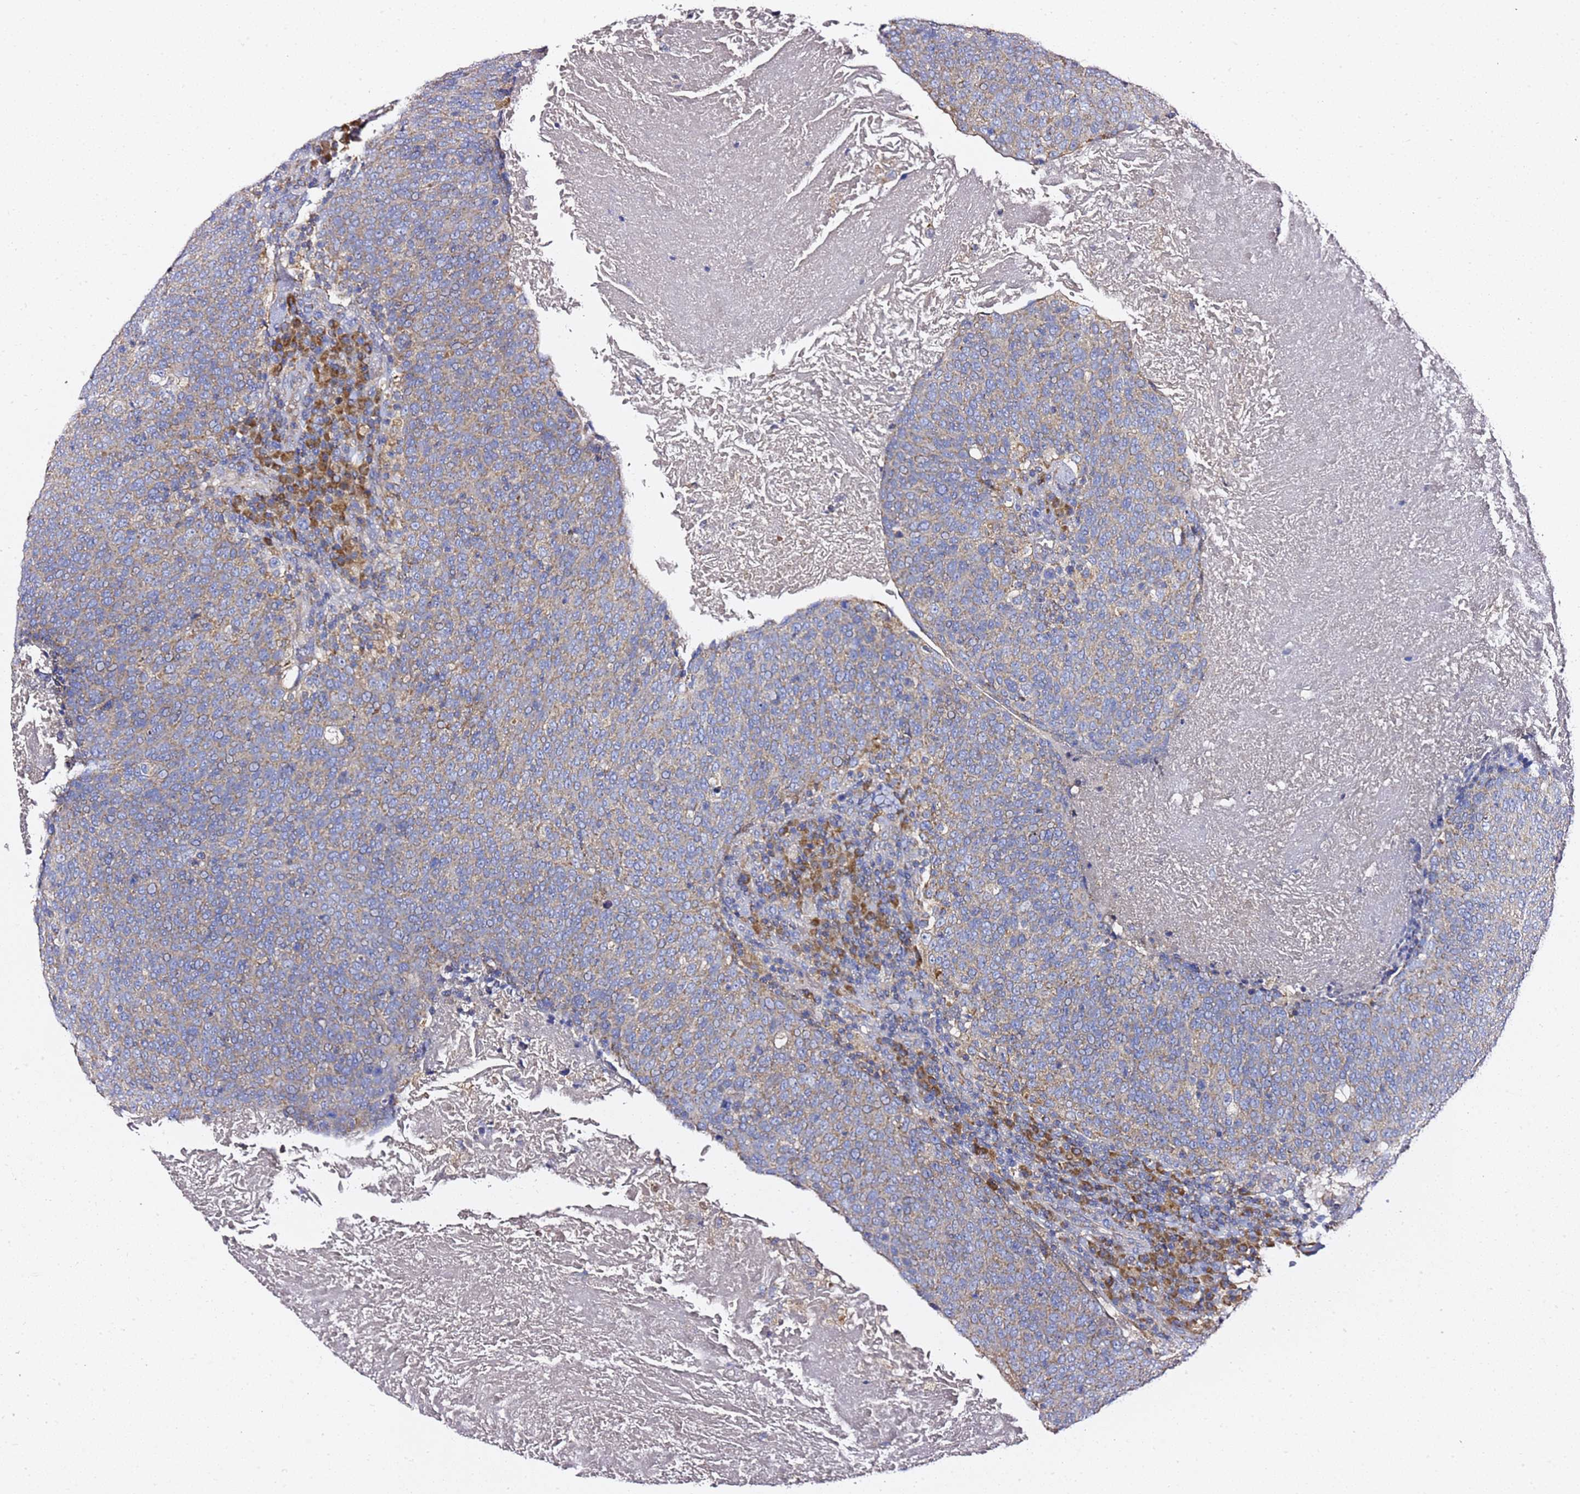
{"staining": {"intensity": "weak", "quantity": ">75%", "location": "cytoplasmic/membranous"}, "tissue": "head and neck cancer", "cell_type": "Tumor cells", "image_type": "cancer", "snomed": [{"axis": "morphology", "description": "Squamous cell carcinoma, NOS"}, {"axis": "morphology", "description": "Squamous cell carcinoma, metastatic, NOS"}, {"axis": "topography", "description": "Lymph node"}, {"axis": "topography", "description": "Head-Neck"}], "caption": "This micrograph demonstrates immunohistochemistry staining of human head and neck cancer (metastatic squamous cell carcinoma), with low weak cytoplasmic/membranous positivity in about >75% of tumor cells.", "gene": "C19orf12", "patient": {"sex": "male", "age": 62}}